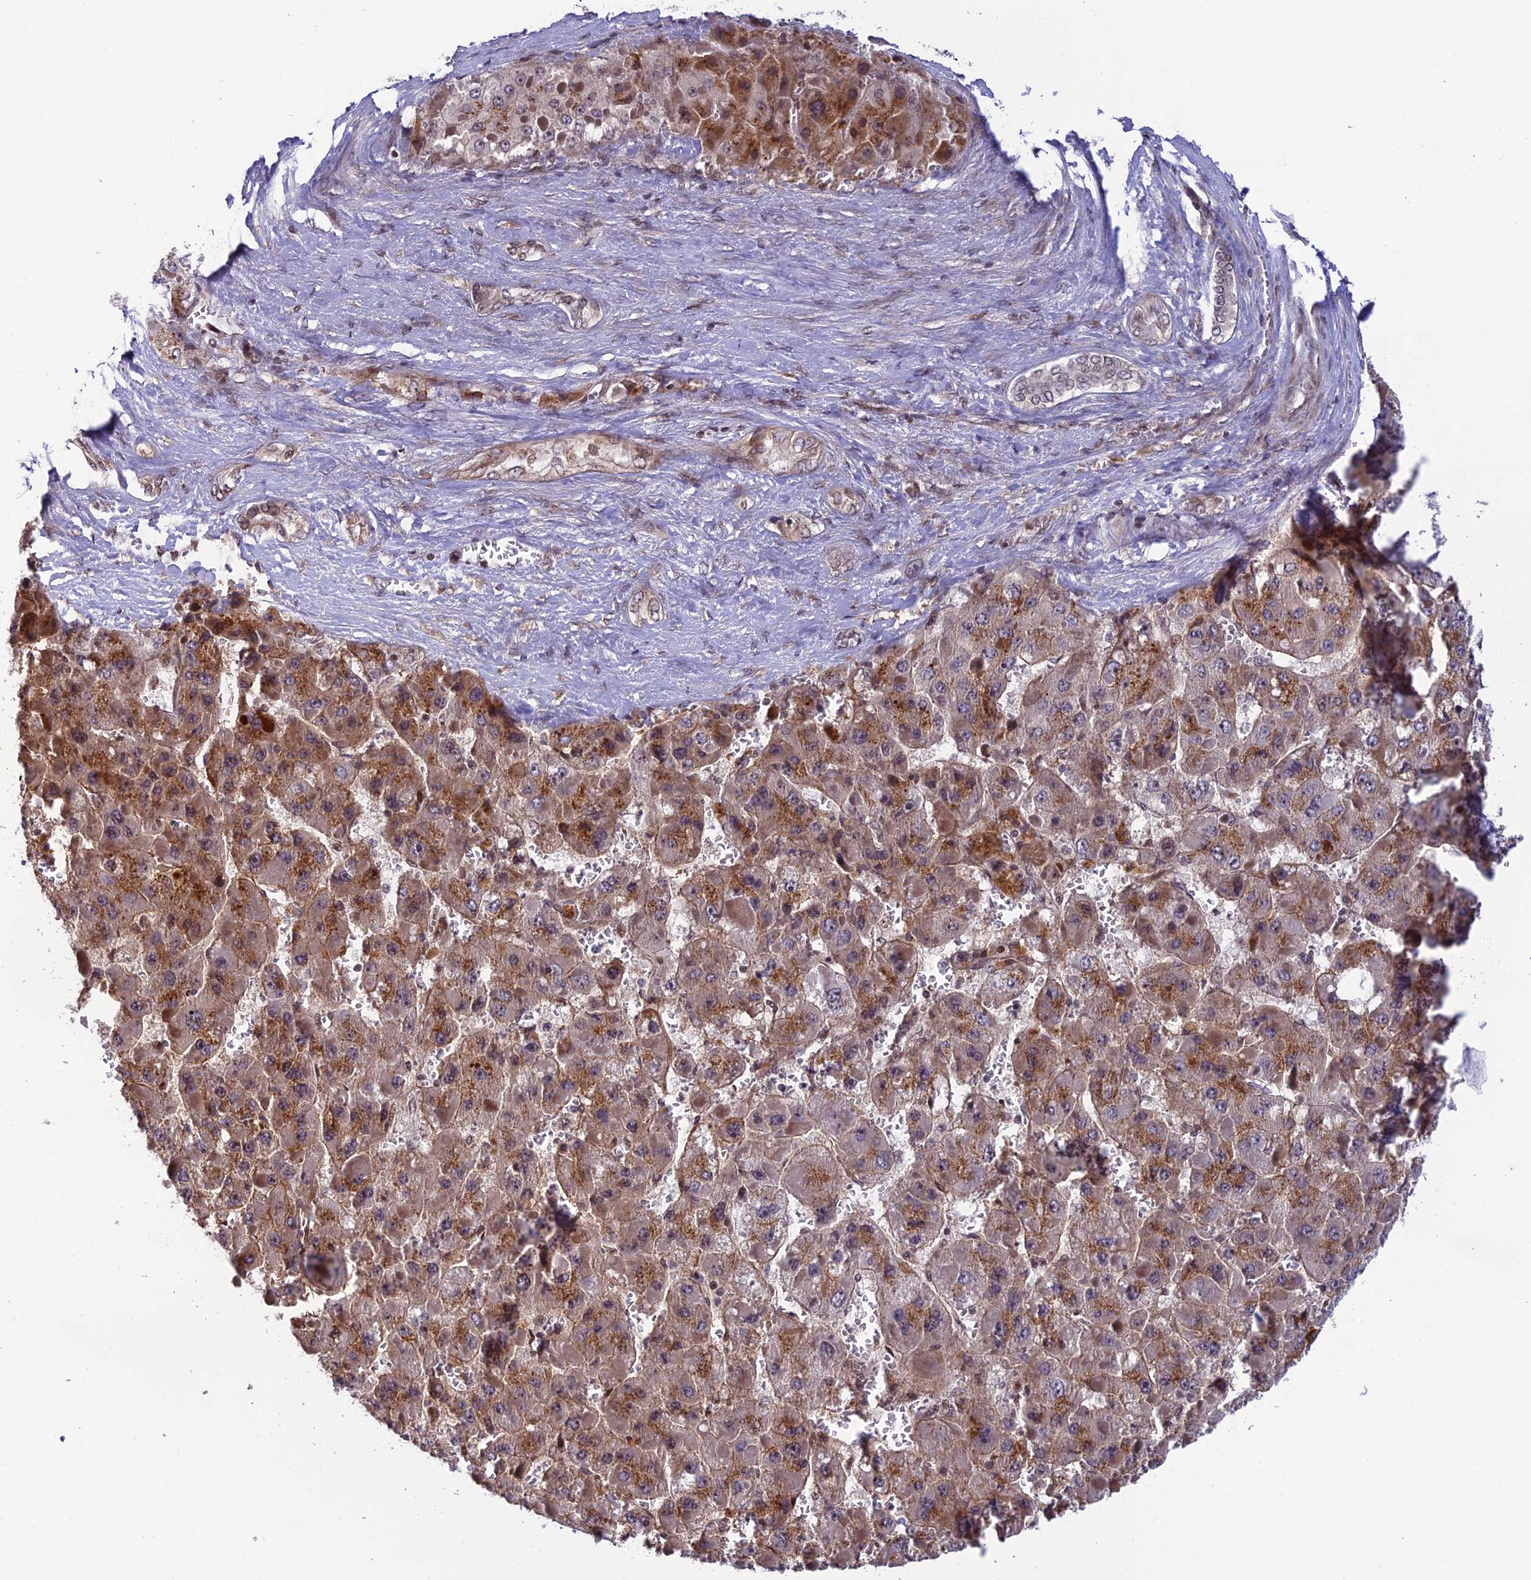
{"staining": {"intensity": "moderate", "quantity": ">75%", "location": "cytoplasmic/membranous"}, "tissue": "liver cancer", "cell_type": "Tumor cells", "image_type": "cancer", "snomed": [{"axis": "morphology", "description": "Carcinoma, Hepatocellular, NOS"}, {"axis": "topography", "description": "Liver"}], "caption": "A brown stain highlights moderate cytoplasmic/membranous positivity of a protein in liver hepatocellular carcinoma tumor cells. The protein of interest is shown in brown color, while the nuclei are stained blue.", "gene": "SMIM7", "patient": {"sex": "female", "age": 73}}